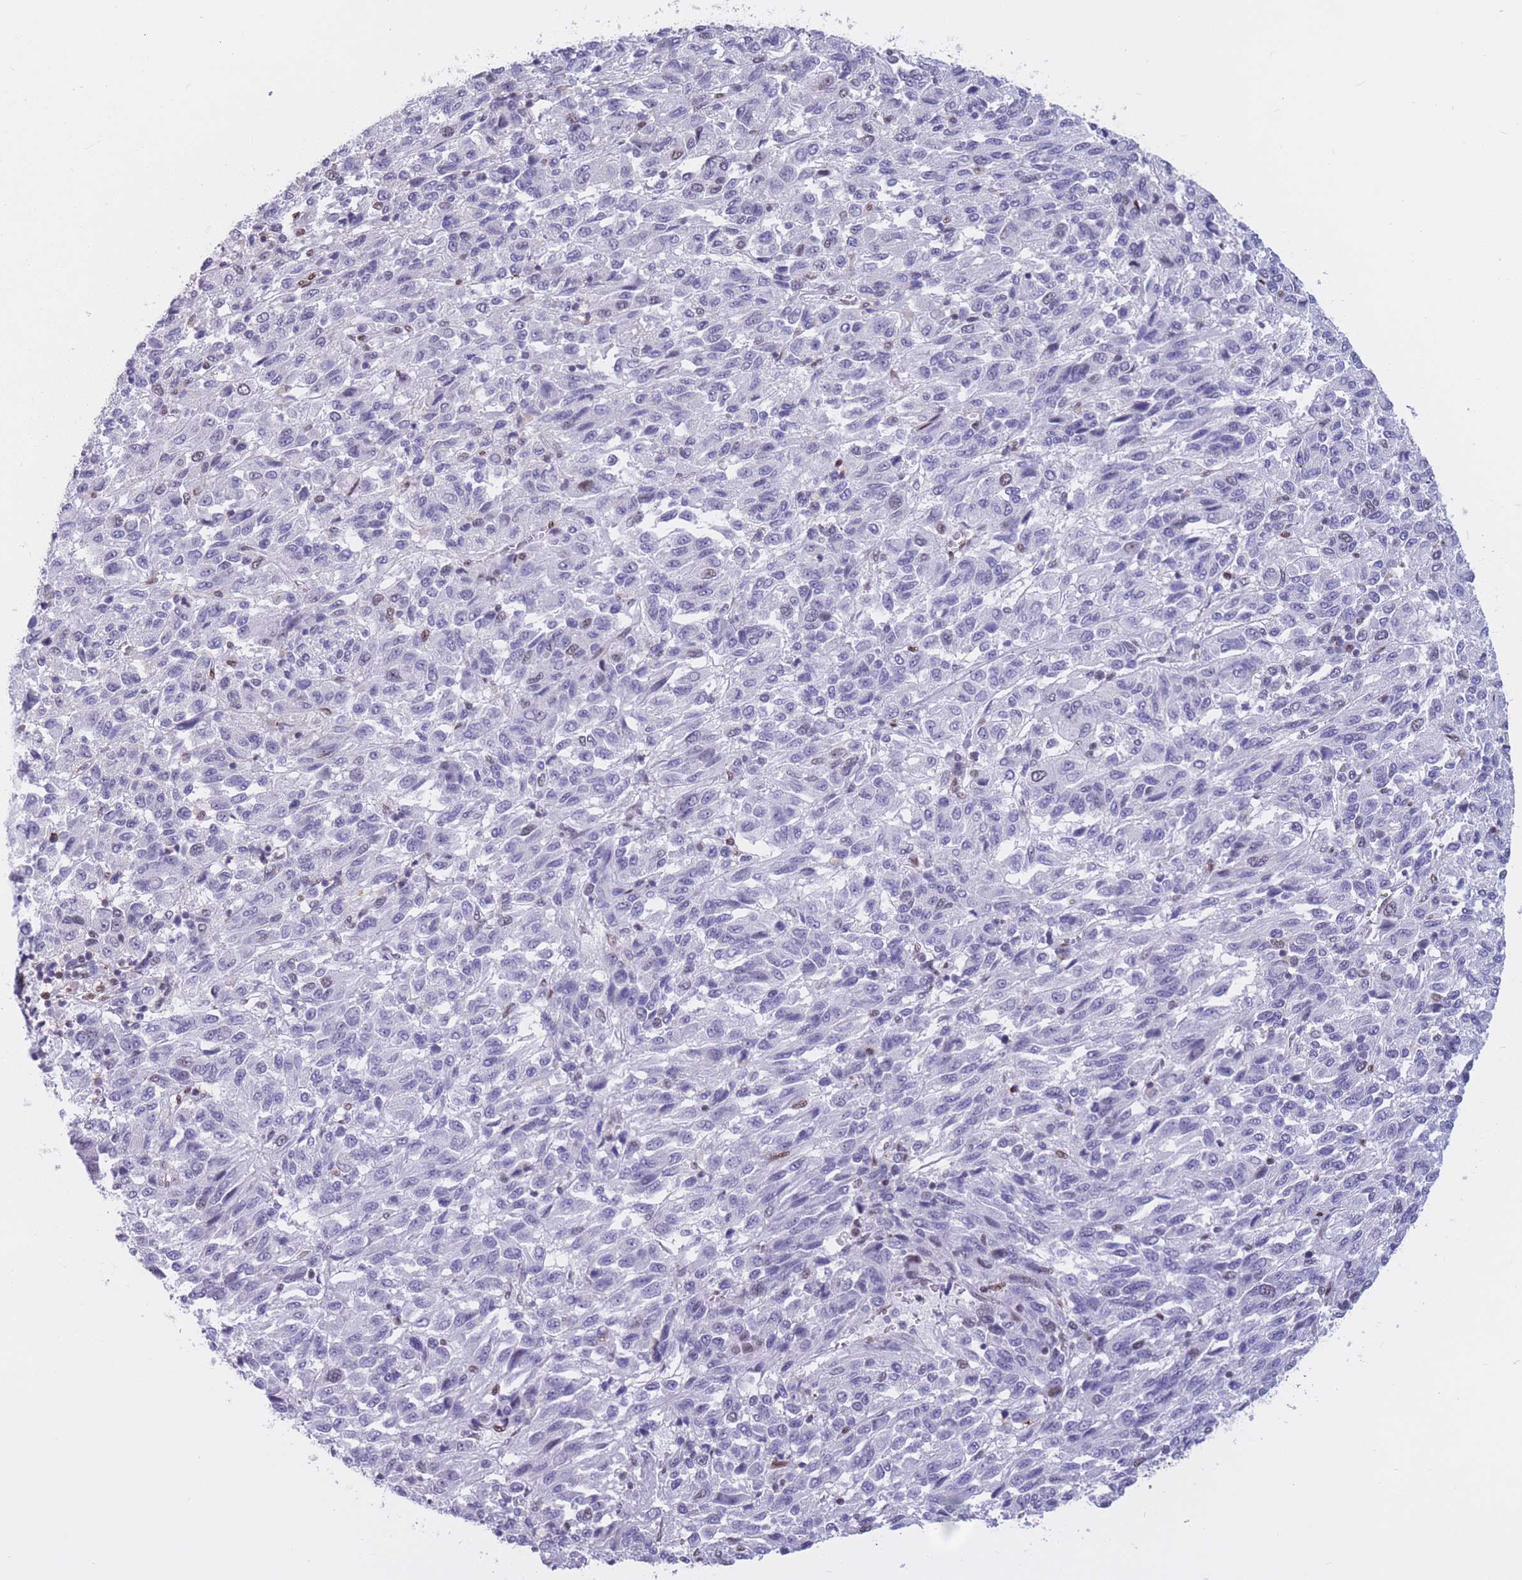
{"staining": {"intensity": "negative", "quantity": "none", "location": "none"}, "tissue": "melanoma", "cell_type": "Tumor cells", "image_type": "cancer", "snomed": [{"axis": "morphology", "description": "Malignant melanoma, Metastatic site"}, {"axis": "topography", "description": "Lung"}], "caption": "Malignant melanoma (metastatic site) stained for a protein using IHC exhibits no positivity tumor cells.", "gene": "NASP", "patient": {"sex": "male", "age": 64}}